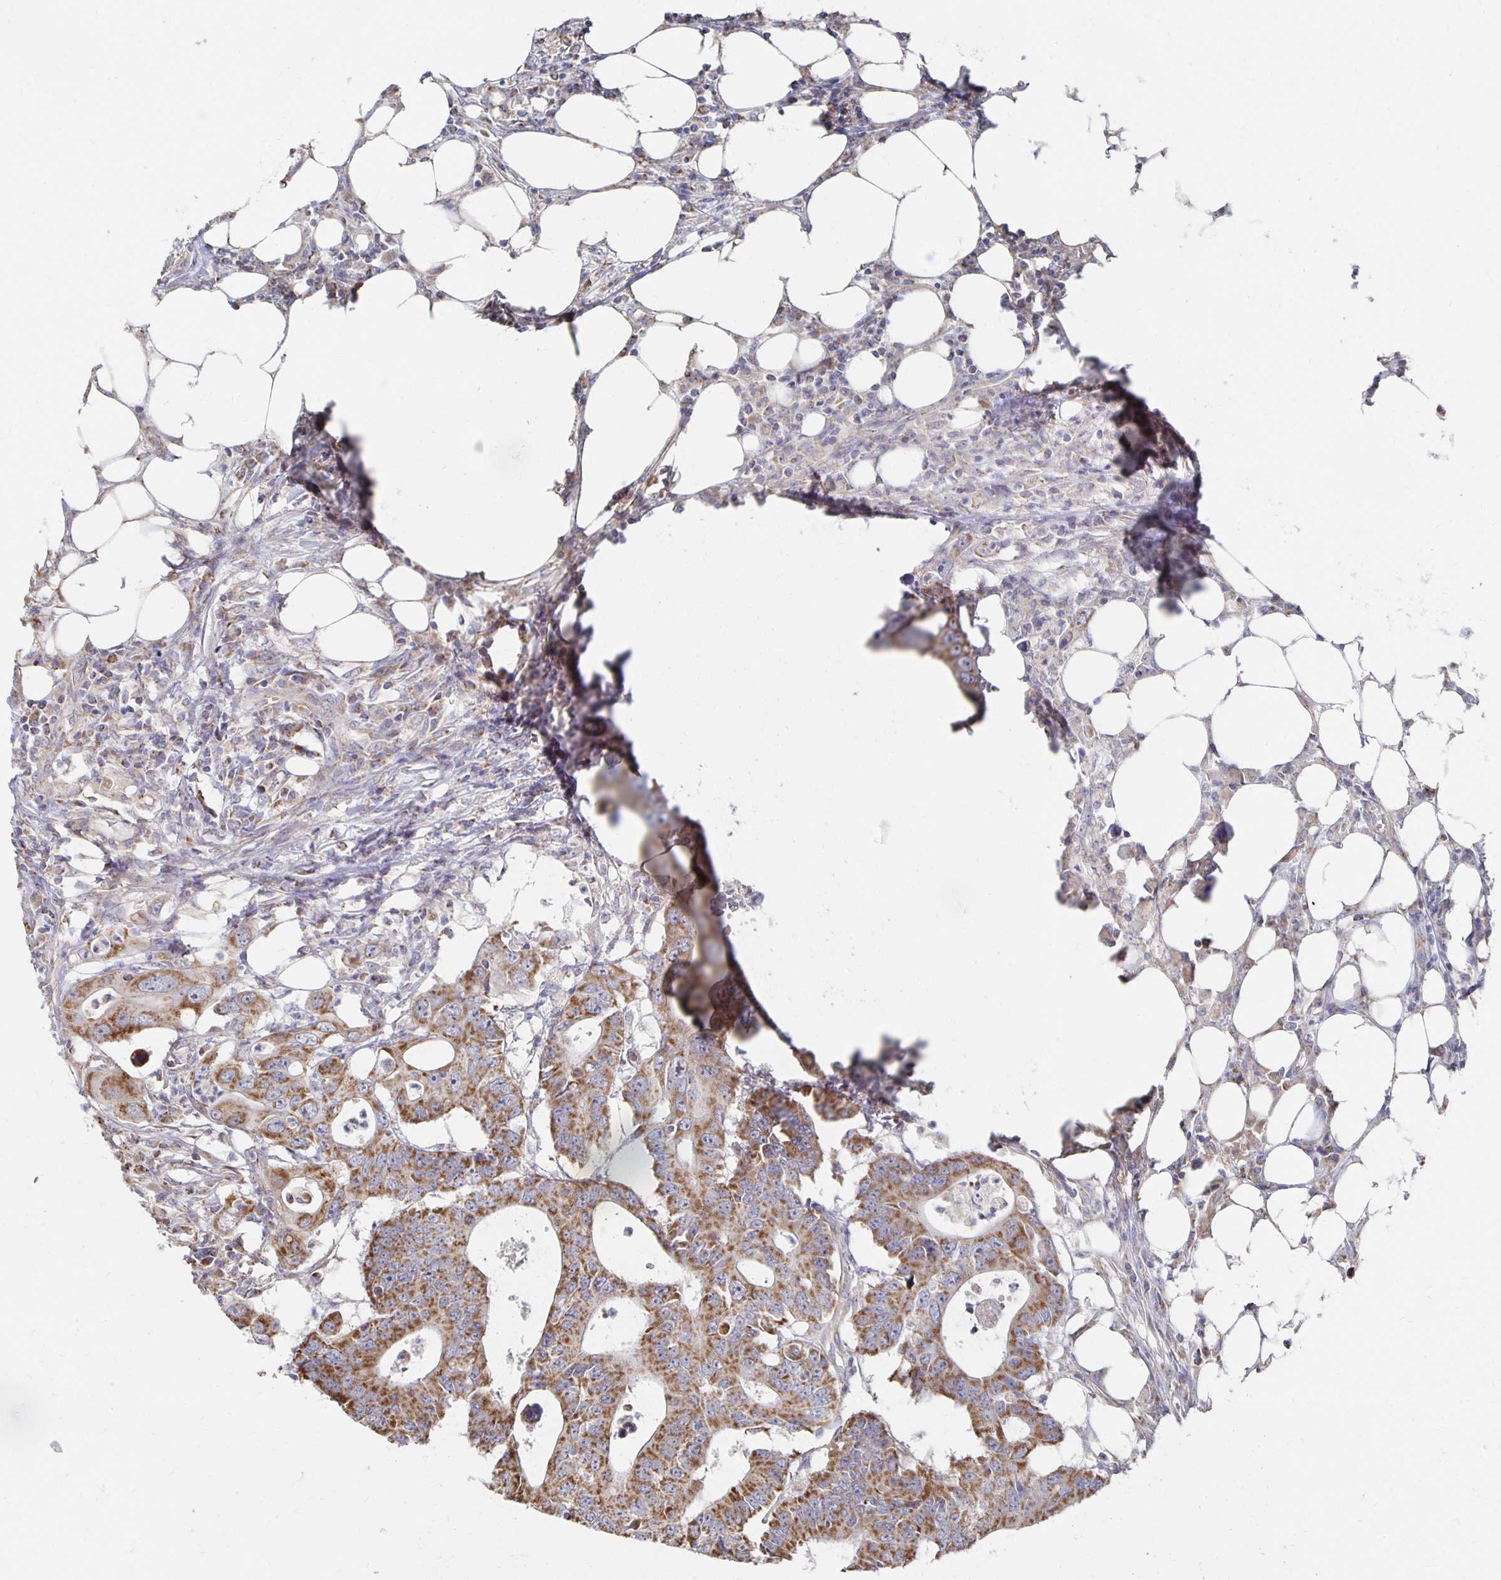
{"staining": {"intensity": "moderate", "quantity": ">75%", "location": "cytoplasmic/membranous"}, "tissue": "colorectal cancer", "cell_type": "Tumor cells", "image_type": "cancer", "snomed": [{"axis": "morphology", "description": "Adenocarcinoma, NOS"}, {"axis": "topography", "description": "Colon"}], "caption": "This is a histology image of immunohistochemistry staining of adenocarcinoma (colorectal), which shows moderate expression in the cytoplasmic/membranous of tumor cells.", "gene": "NKX2-8", "patient": {"sex": "male", "age": 71}}